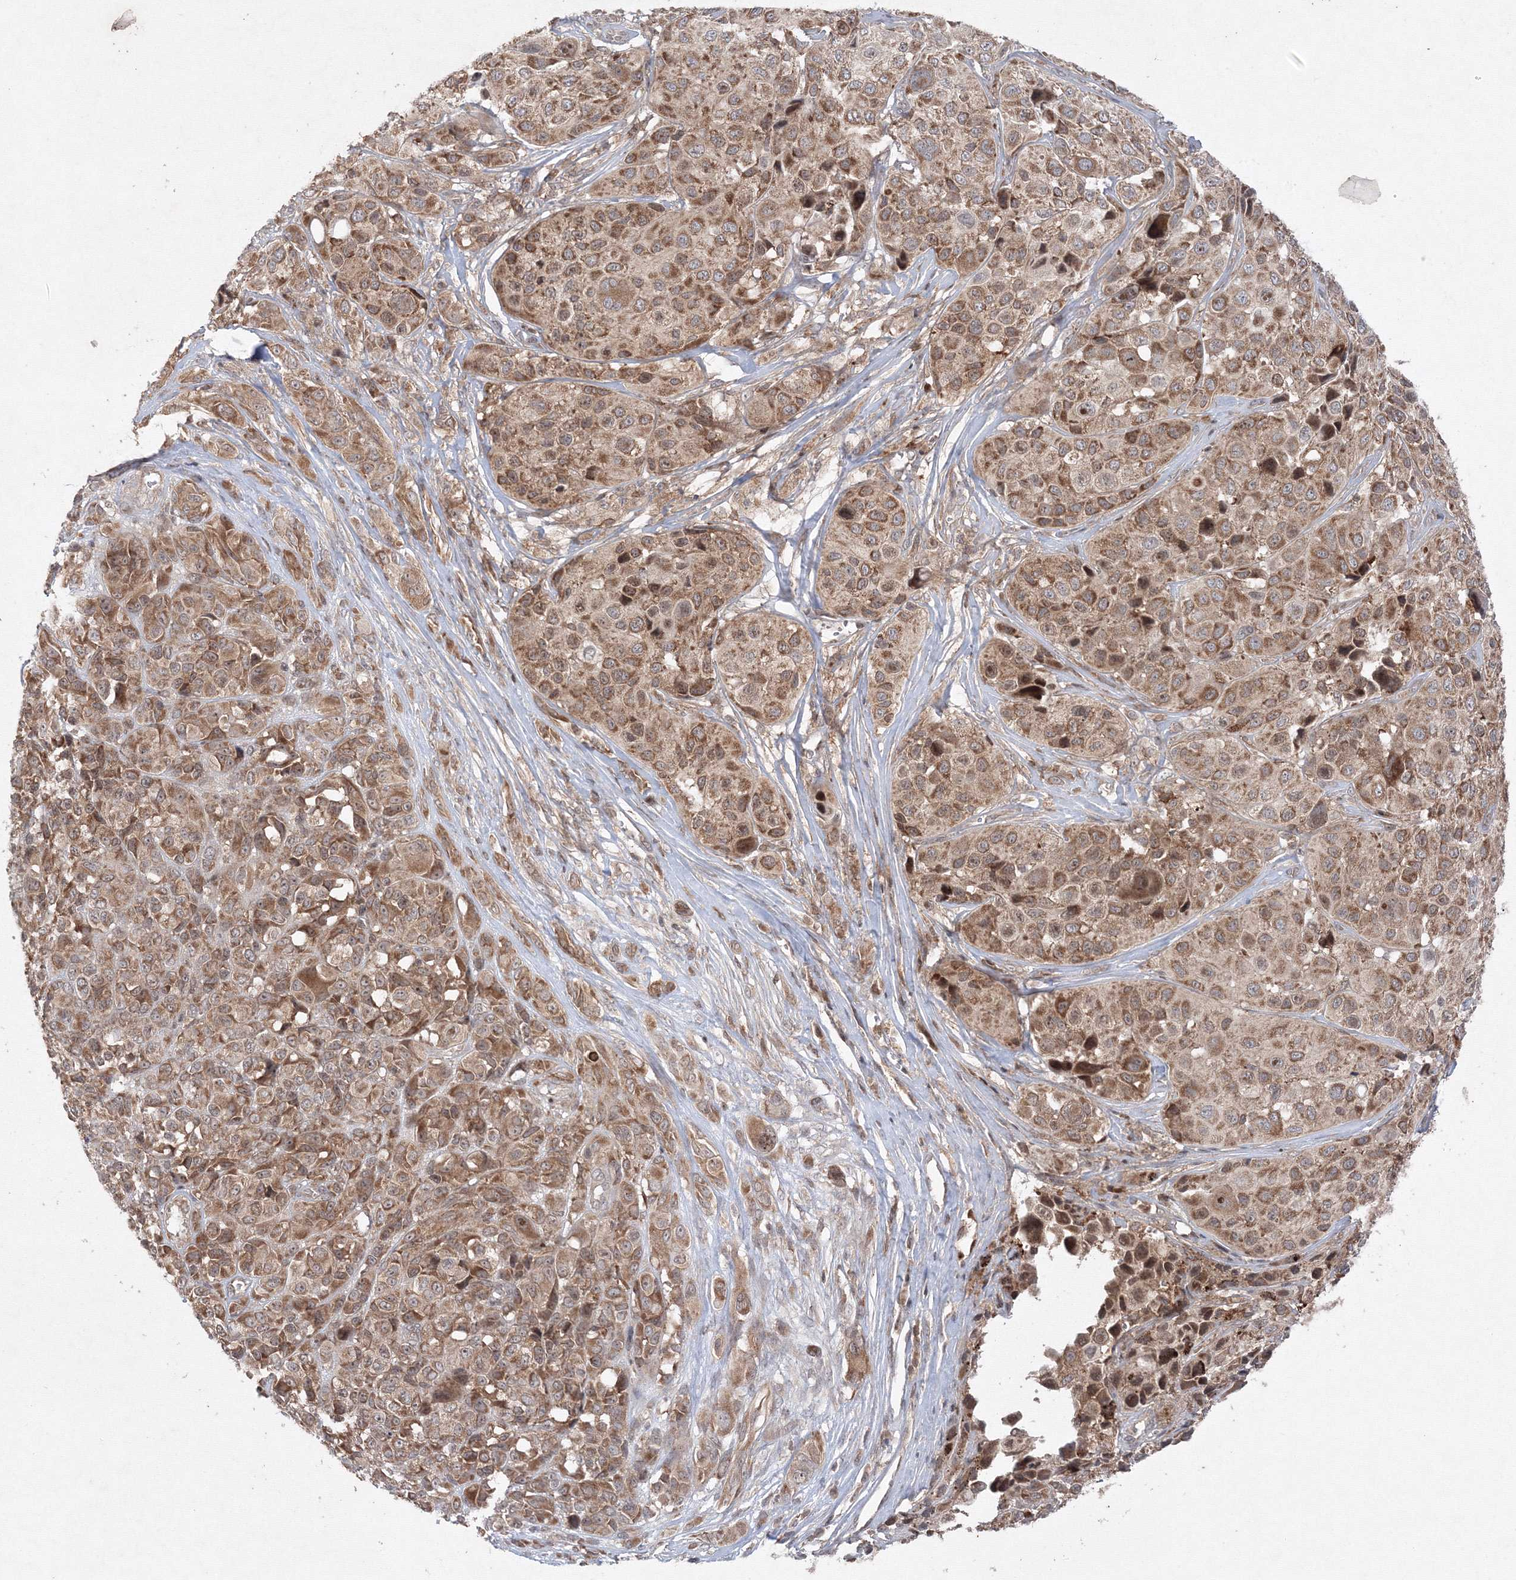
{"staining": {"intensity": "moderate", "quantity": ">75%", "location": "cytoplasmic/membranous"}, "tissue": "melanoma", "cell_type": "Tumor cells", "image_type": "cancer", "snomed": [{"axis": "morphology", "description": "Malignant melanoma, NOS"}, {"axis": "topography", "description": "Skin of trunk"}], "caption": "Human melanoma stained for a protein (brown) reveals moderate cytoplasmic/membranous positive staining in approximately >75% of tumor cells.", "gene": "MKRN2", "patient": {"sex": "male", "age": 71}}